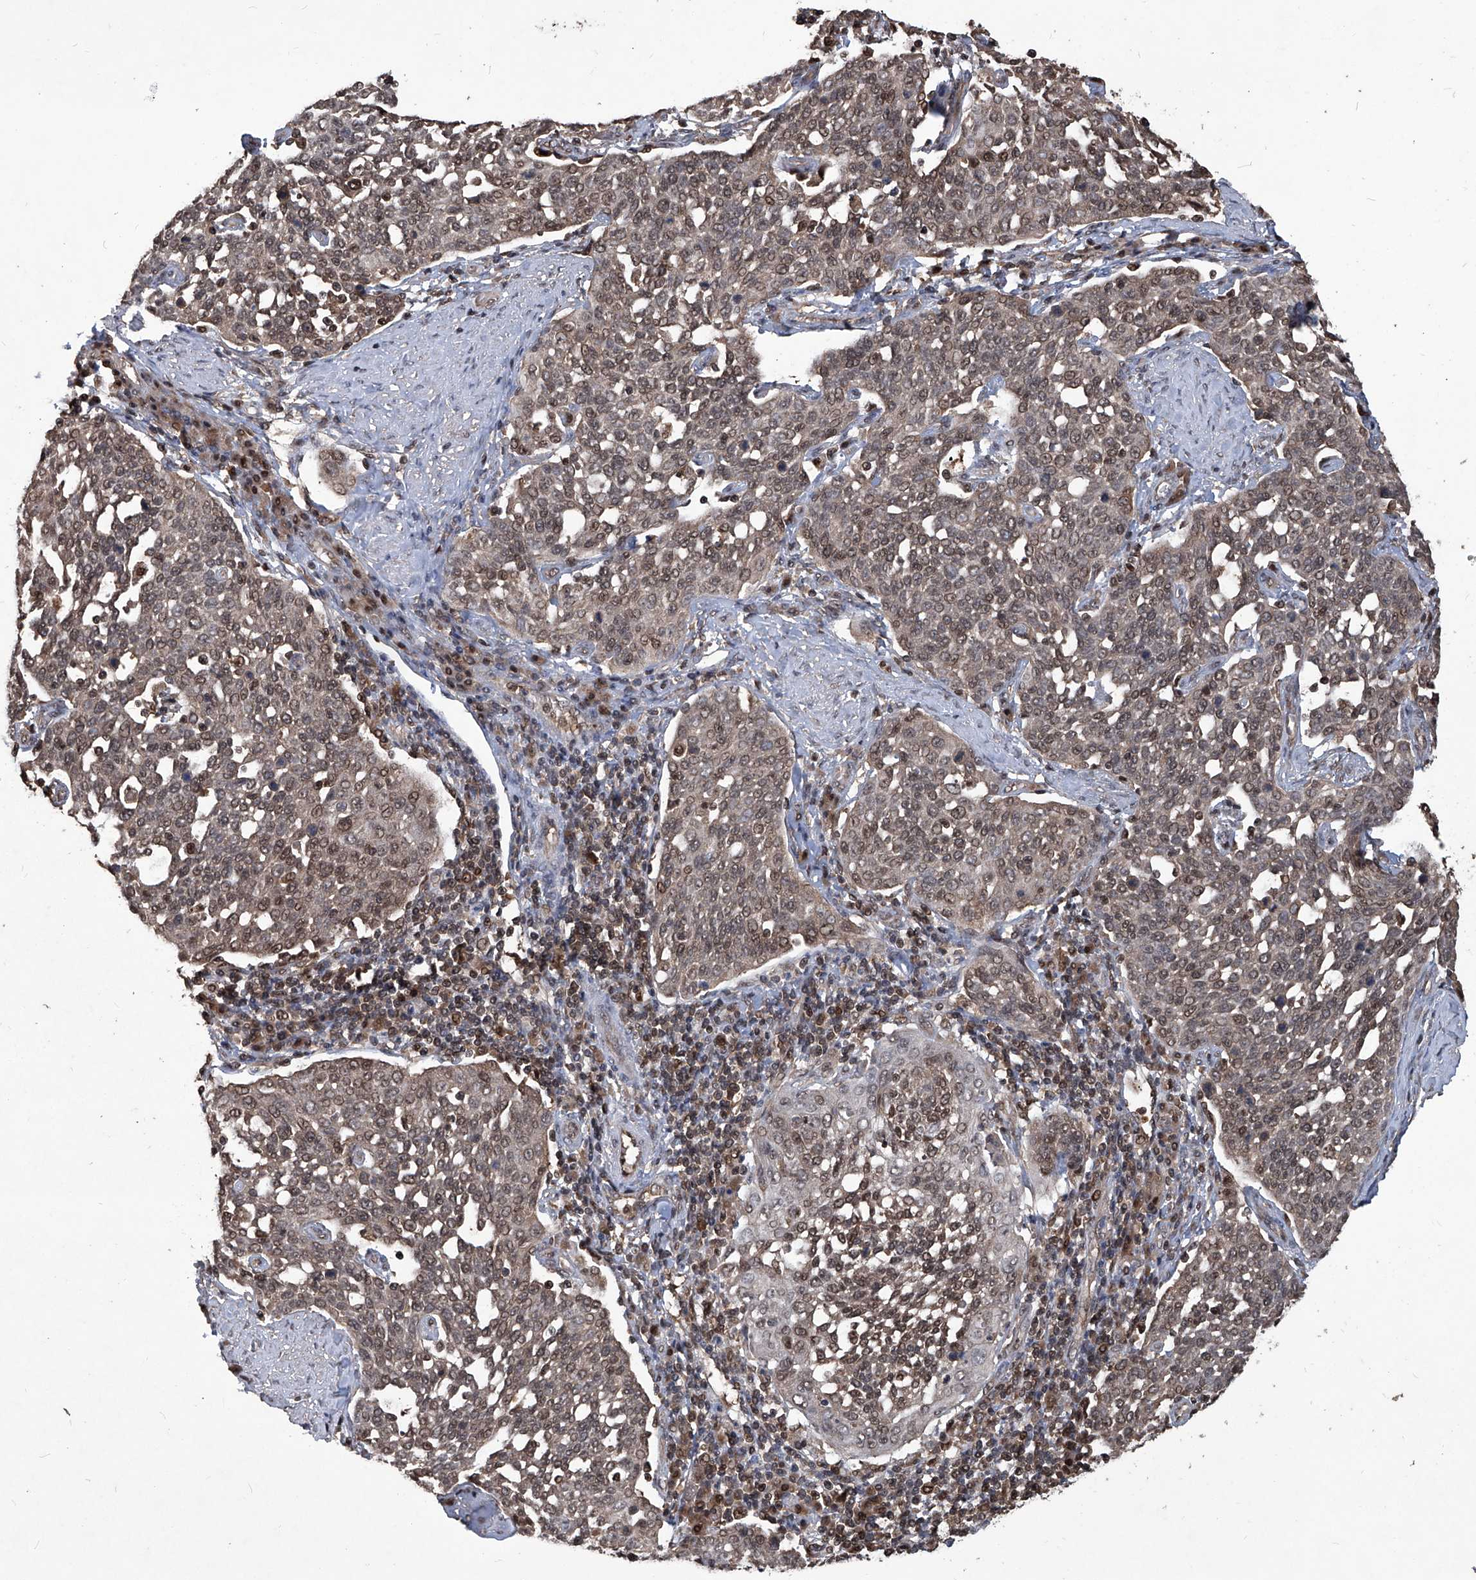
{"staining": {"intensity": "moderate", "quantity": ">75%", "location": "nuclear"}, "tissue": "cervical cancer", "cell_type": "Tumor cells", "image_type": "cancer", "snomed": [{"axis": "morphology", "description": "Squamous cell carcinoma, NOS"}, {"axis": "topography", "description": "Cervix"}], "caption": "Cervical cancer stained with immunohistochemistry (IHC) demonstrates moderate nuclear expression in about >75% of tumor cells.", "gene": "PSMB1", "patient": {"sex": "female", "age": 34}}